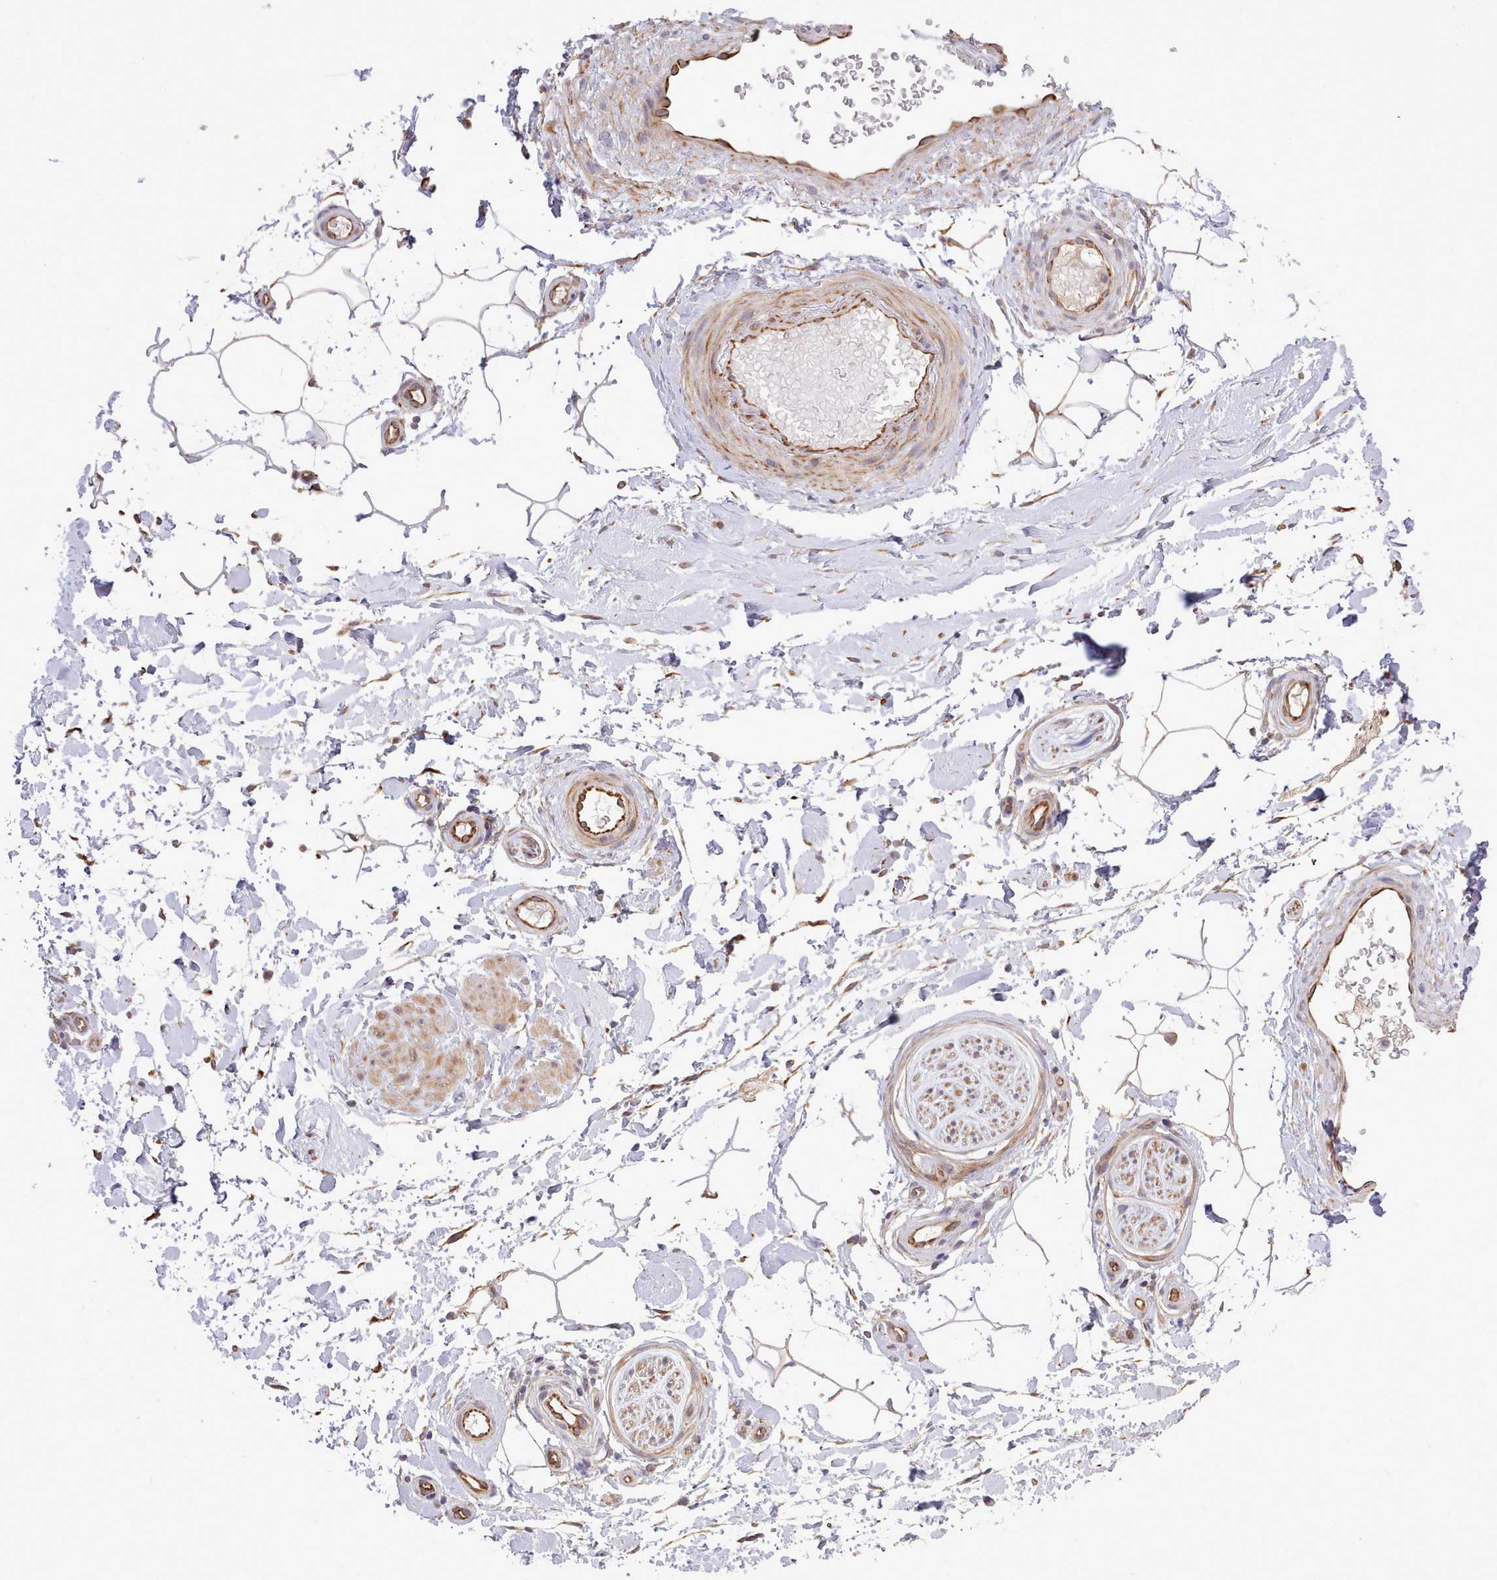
{"staining": {"intensity": "negative", "quantity": "none", "location": "none"}, "tissue": "adipose tissue", "cell_type": "Adipocytes", "image_type": "normal", "snomed": [{"axis": "morphology", "description": "Normal tissue, NOS"}, {"axis": "topography", "description": "Soft tissue"}, {"axis": "topography", "description": "Adipose tissue"}, {"axis": "topography", "description": "Vascular tissue"}, {"axis": "topography", "description": "Peripheral nerve tissue"}], "caption": "A high-resolution photomicrograph shows IHC staining of benign adipose tissue, which exhibits no significant expression in adipocytes. Brightfield microscopy of IHC stained with DAB (3,3'-diaminobenzidine) (brown) and hematoxylin (blue), captured at high magnification.", "gene": "ZC3H13", "patient": {"sex": "male", "age": 74}}